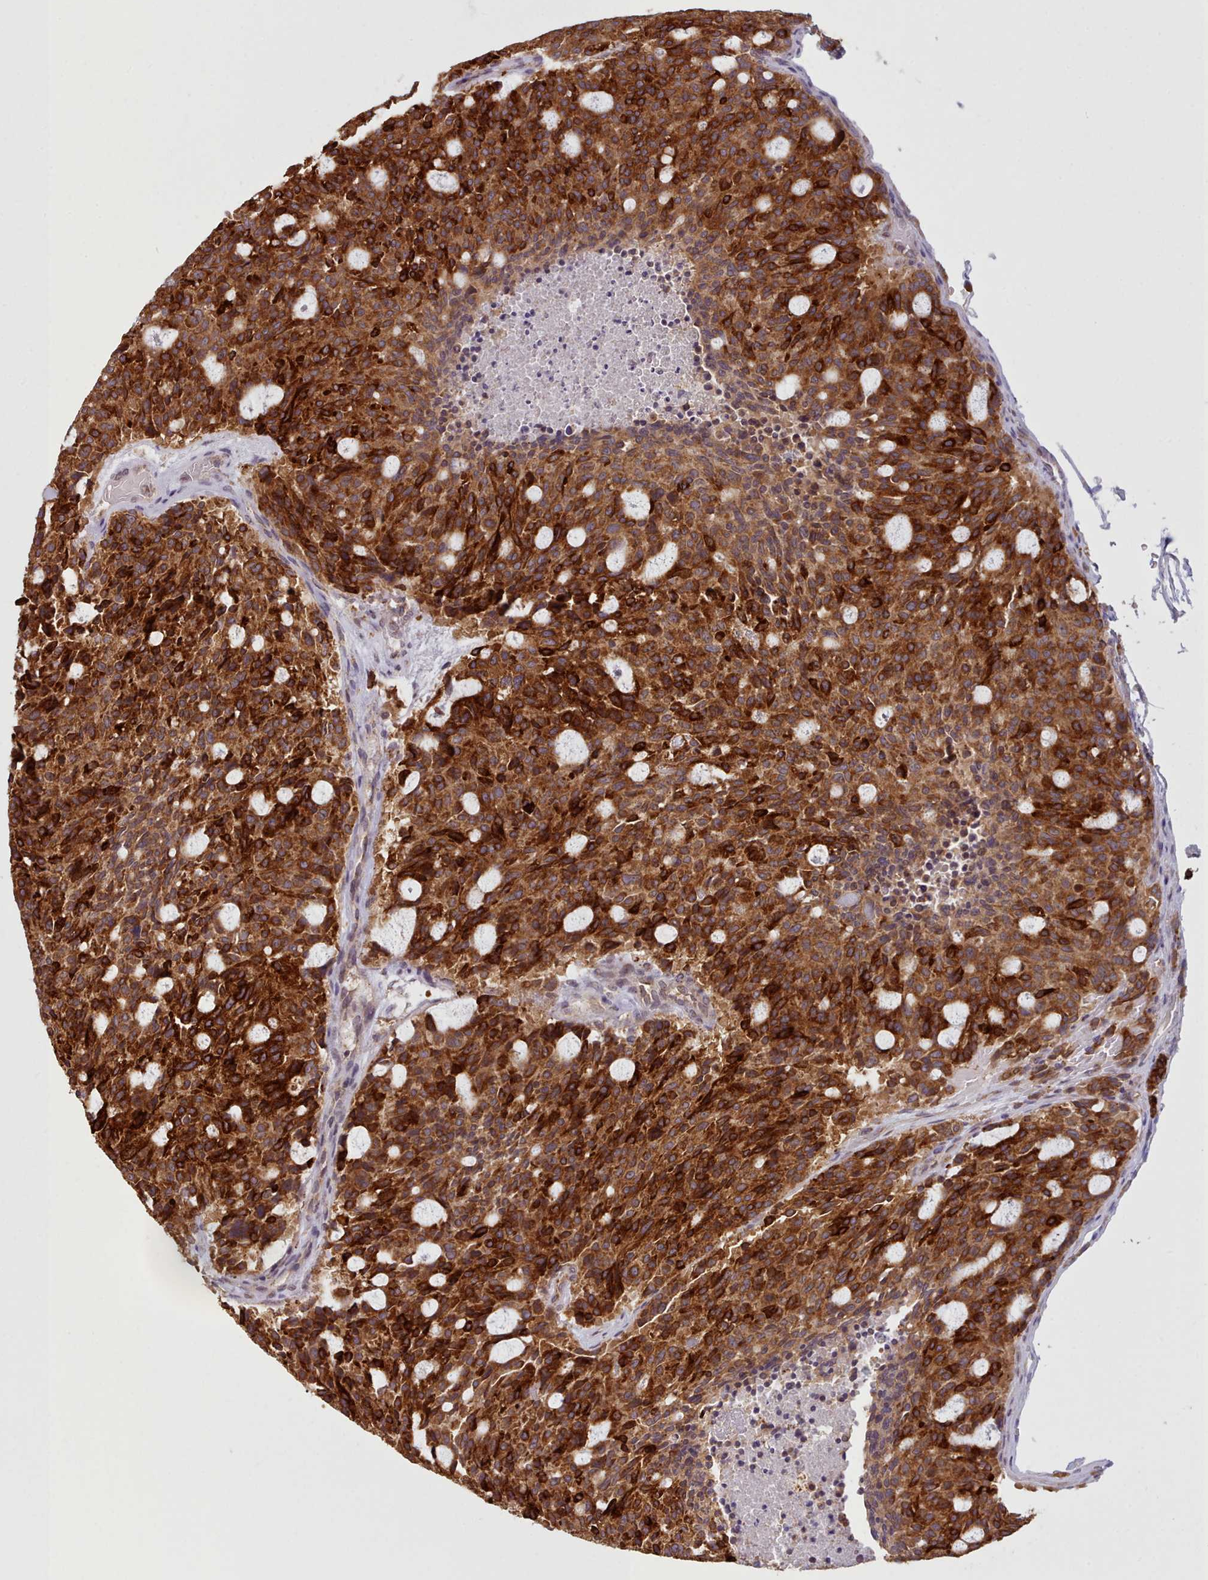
{"staining": {"intensity": "strong", "quantity": ">75%", "location": "cytoplasmic/membranous"}, "tissue": "carcinoid", "cell_type": "Tumor cells", "image_type": "cancer", "snomed": [{"axis": "morphology", "description": "Carcinoid, malignant, NOS"}, {"axis": "topography", "description": "Pancreas"}], "caption": "High-magnification brightfield microscopy of carcinoid (malignant) stained with DAB (3,3'-diaminobenzidine) (brown) and counterstained with hematoxylin (blue). tumor cells exhibit strong cytoplasmic/membranous staining is appreciated in about>75% of cells.", "gene": "CRYBG1", "patient": {"sex": "female", "age": 54}}